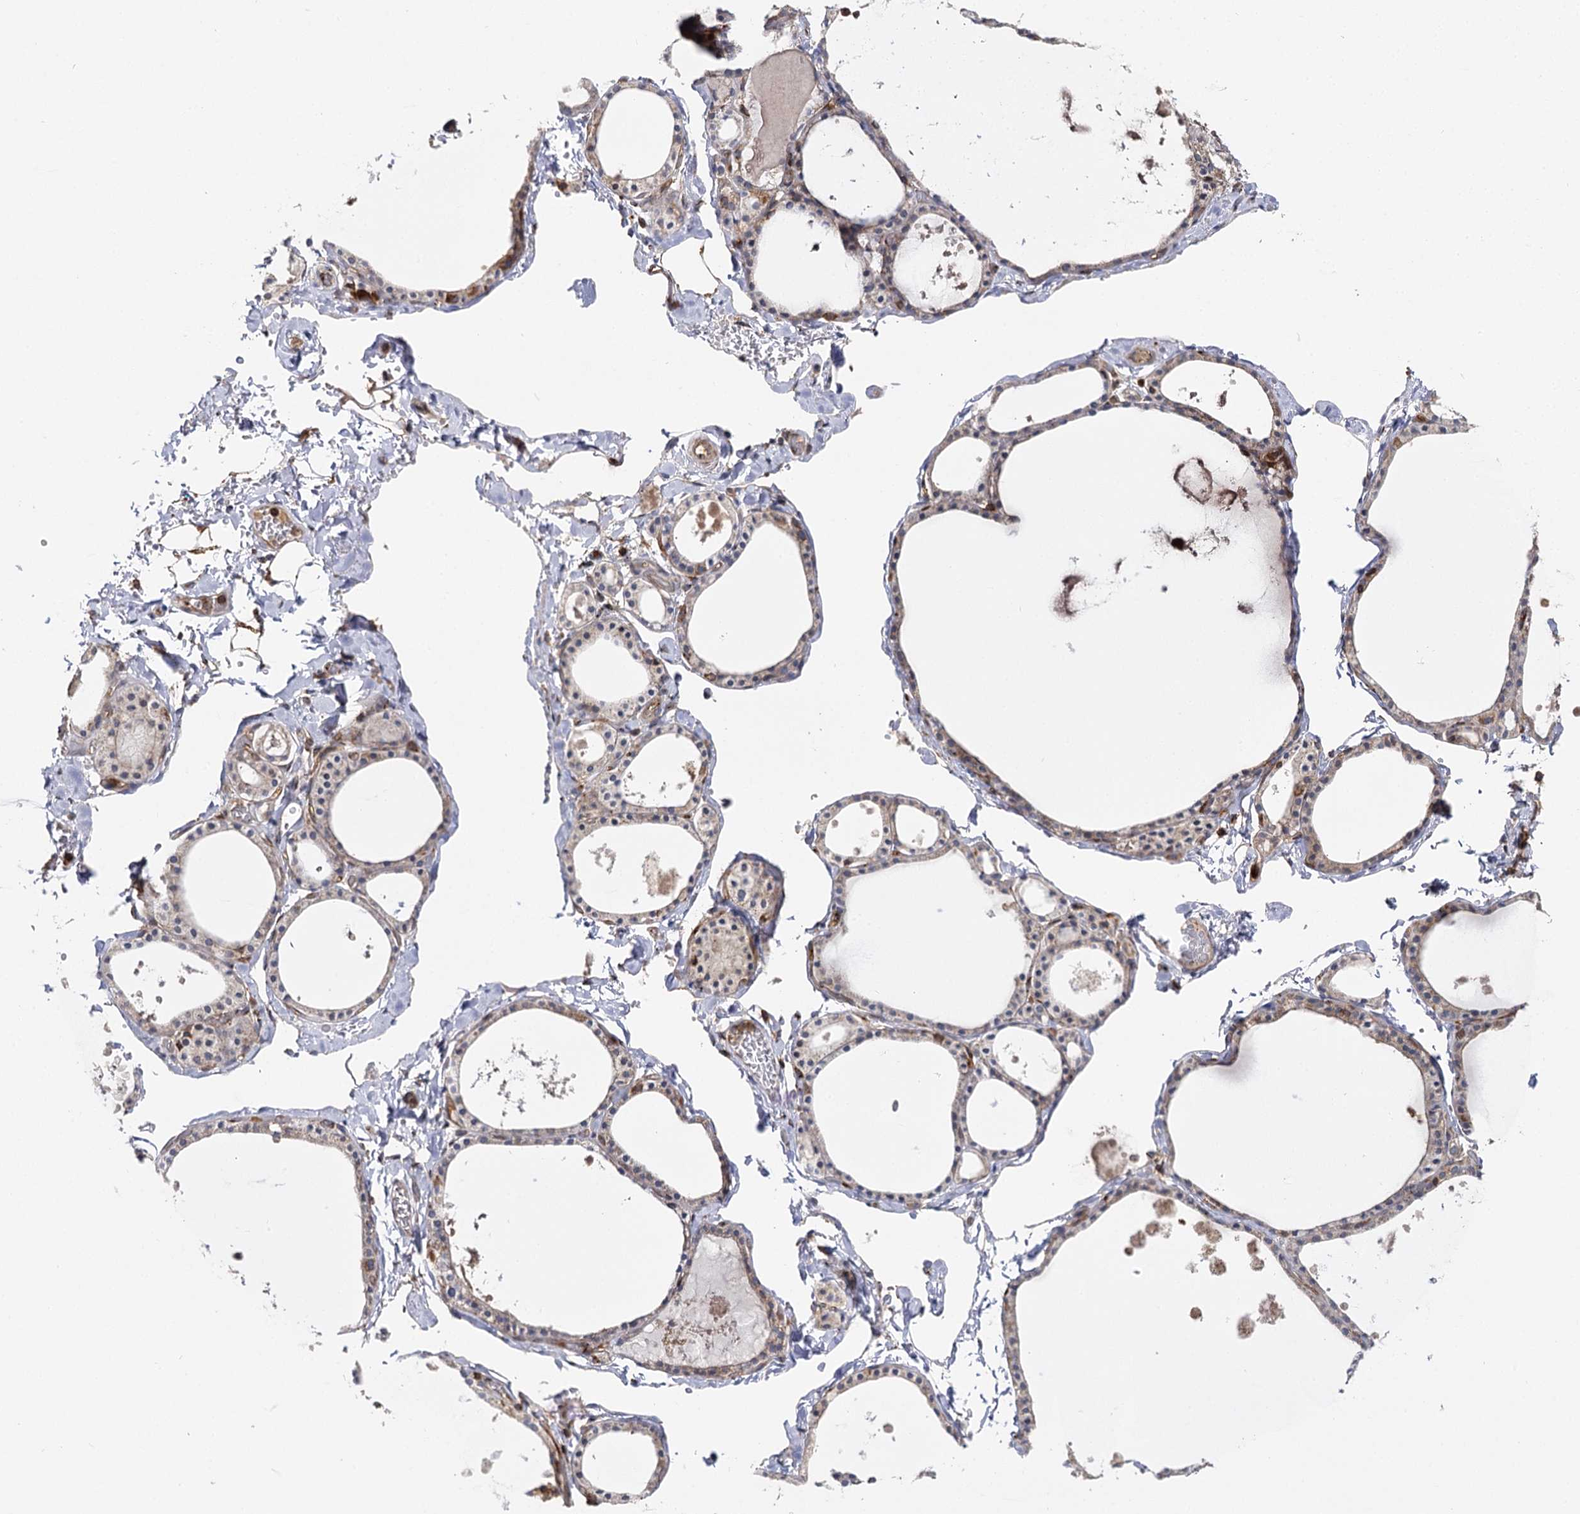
{"staining": {"intensity": "weak", "quantity": ">75%", "location": "cytoplasmic/membranous"}, "tissue": "thyroid gland", "cell_type": "Glandular cells", "image_type": "normal", "snomed": [{"axis": "morphology", "description": "Normal tissue, NOS"}, {"axis": "topography", "description": "Thyroid gland"}], "caption": "Immunohistochemistry (IHC) image of unremarkable thyroid gland stained for a protein (brown), which shows low levels of weak cytoplasmic/membranous expression in approximately >75% of glandular cells.", "gene": "SEC24B", "patient": {"sex": "male", "age": 56}}